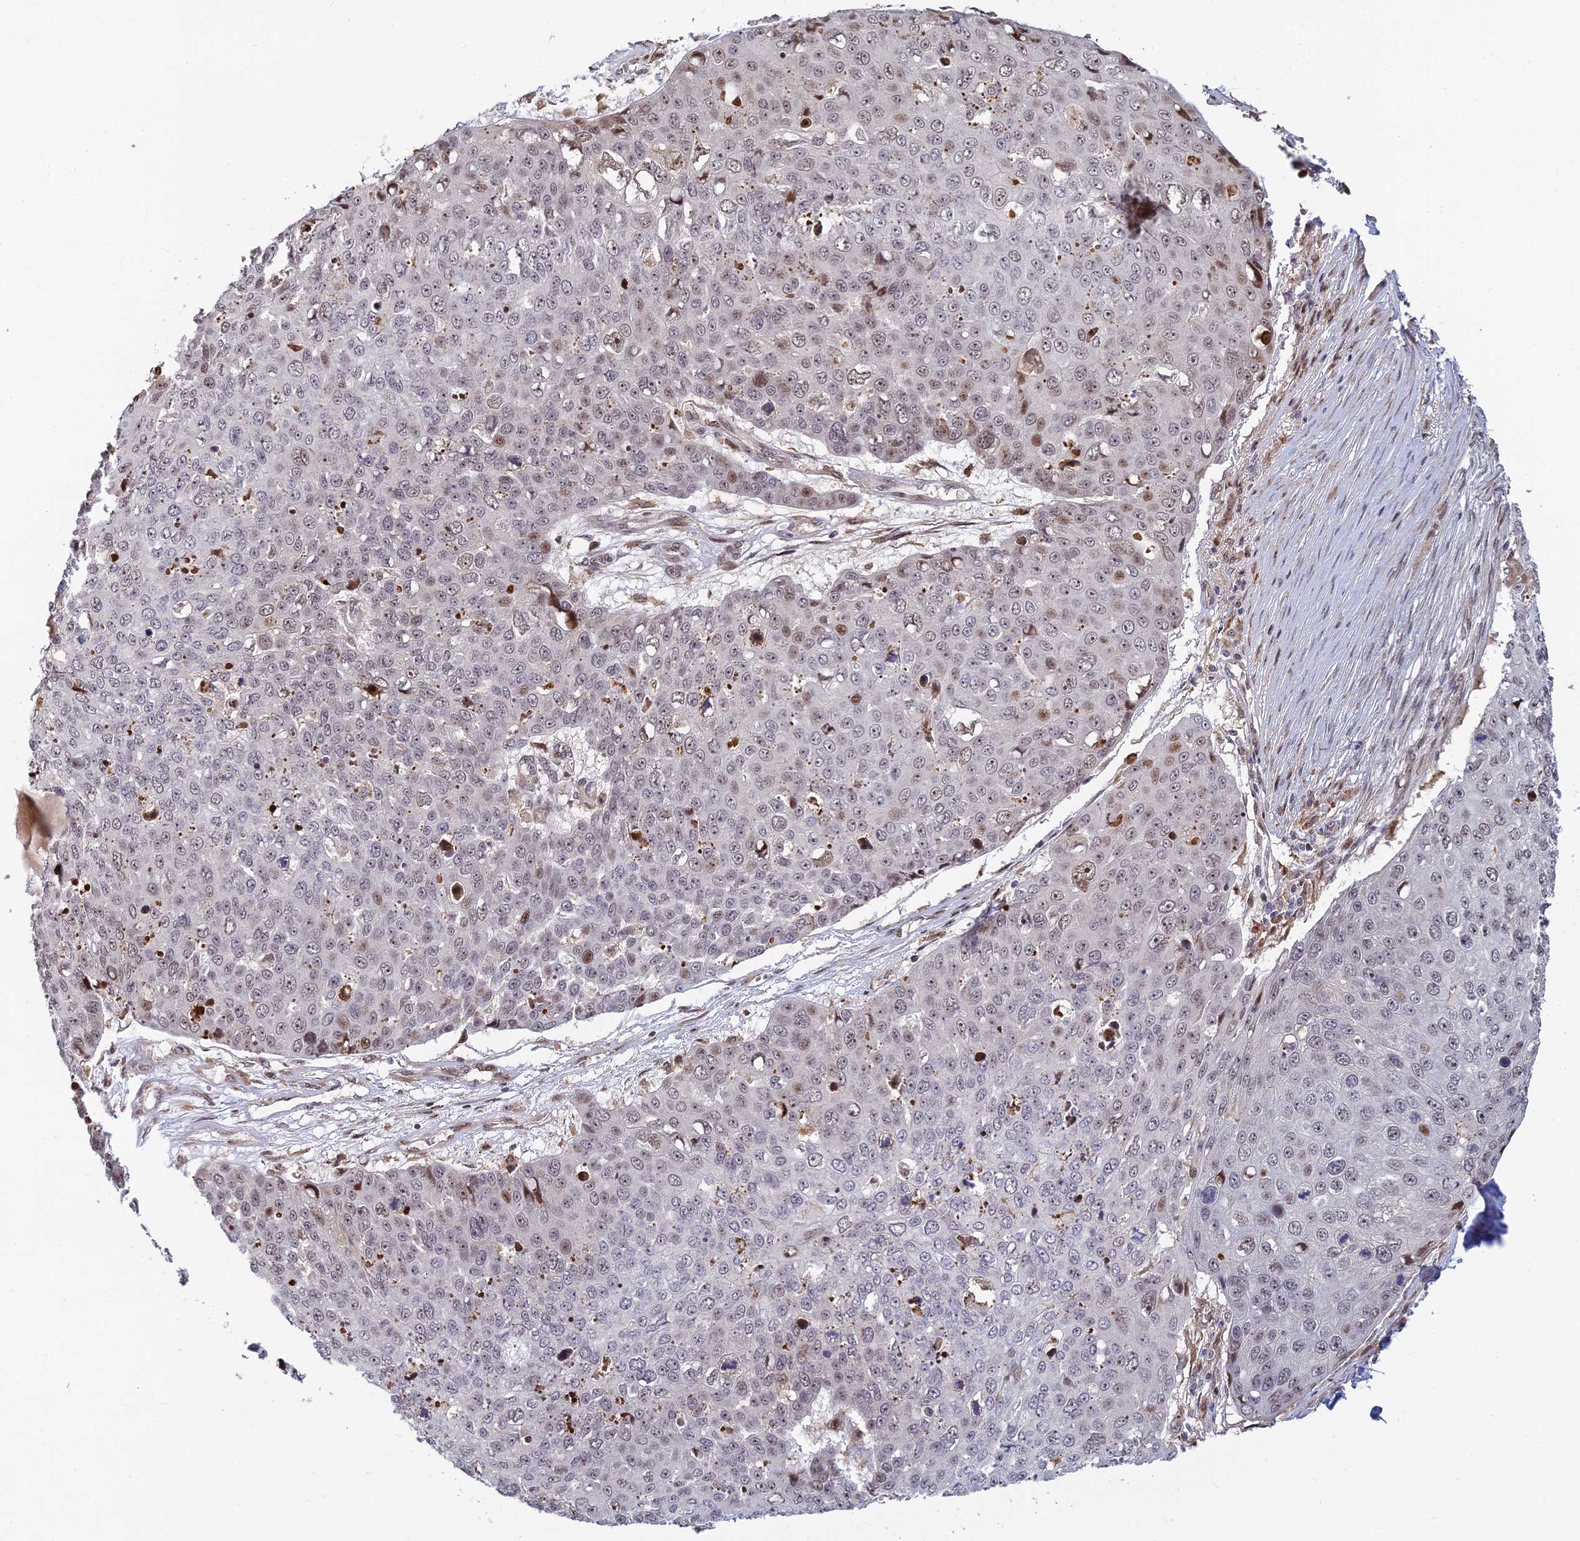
{"staining": {"intensity": "weak", "quantity": "<25%", "location": "nuclear"}, "tissue": "skin cancer", "cell_type": "Tumor cells", "image_type": "cancer", "snomed": [{"axis": "morphology", "description": "Squamous cell carcinoma, NOS"}, {"axis": "topography", "description": "Skin"}], "caption": "Tumor cells show no significant staining in skin squamous cell carcinoma.", "gene": "UFSP2", "patient": {"sex": "male", "age": 71}}